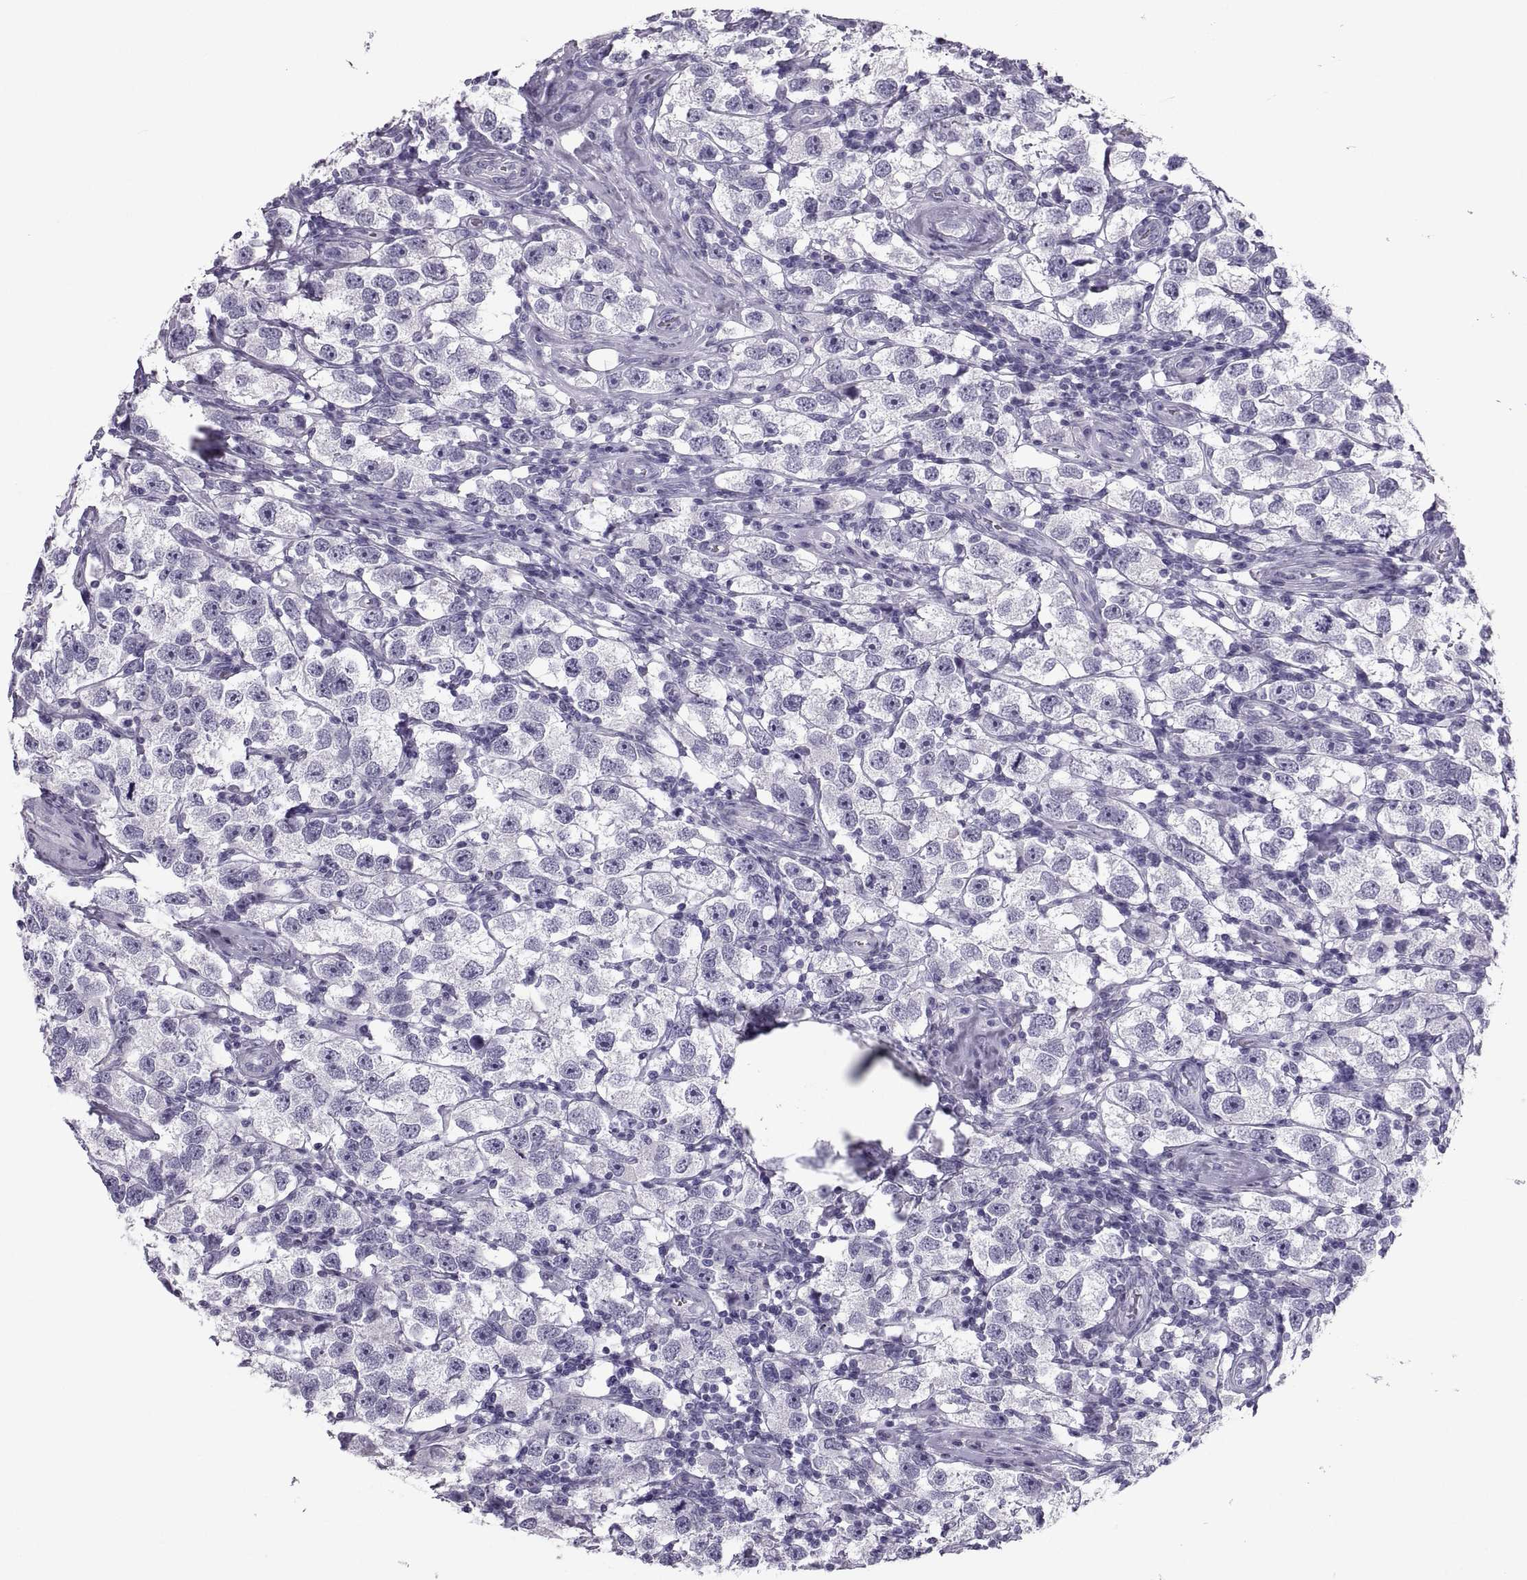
{"staining": {"intensity": "negative", "quantity": "none", "location": "none"}, "tissue": "testis cancer", "cell_type": "Tumor cells", "image_type": "cancer", "snomed": [{"axis": "morphology", "description": "Seminoma, NOS"}, {"axis": "topography", "description": "Testis"}], "caption": "An image of human testis cancer (seminoma) is negative for staining in tumor cells.", "gene": "PCSK1N", "patient": {"sex": "male", "age": 26}}